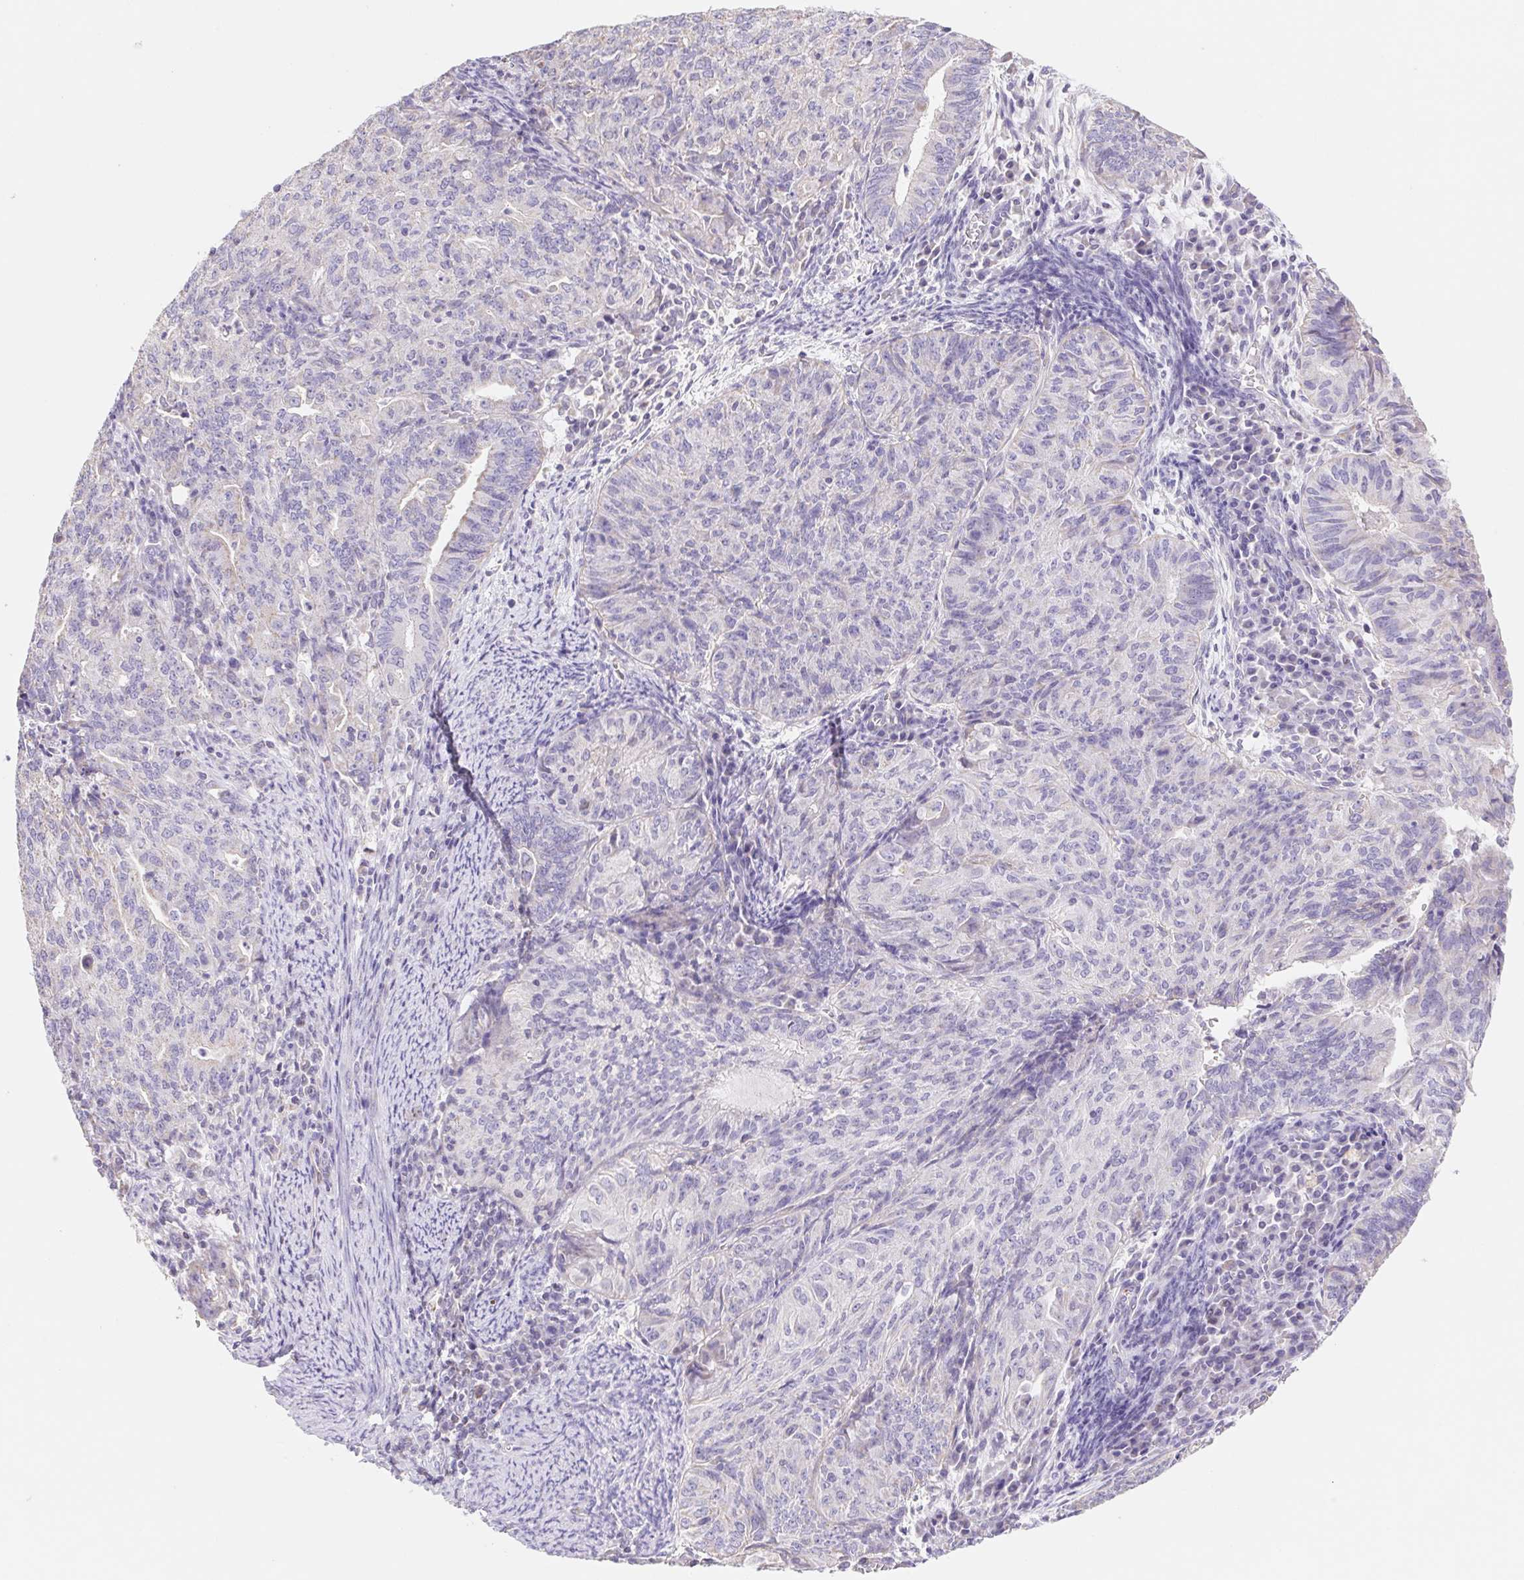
{"staining": {"intensity": "negative", "quantity": "none", "location": "none"}, "tissue": "endometrial cancer", "cell_type": "Tumor cells", "image_type": "cancer", "snomed": [{"axis": "morphology", "description": "Adenocarcinoma, NOS"}, {"axis": "topography", "description": "Endometrium"}], "caption": "DAB immunohistochemical staining of human endometrial cancer reveals no significant staining in tumor cells. Nuclei are stained in blue.", "gene": "FKBP6", "patient": {"sex": "female", "age": 82}}